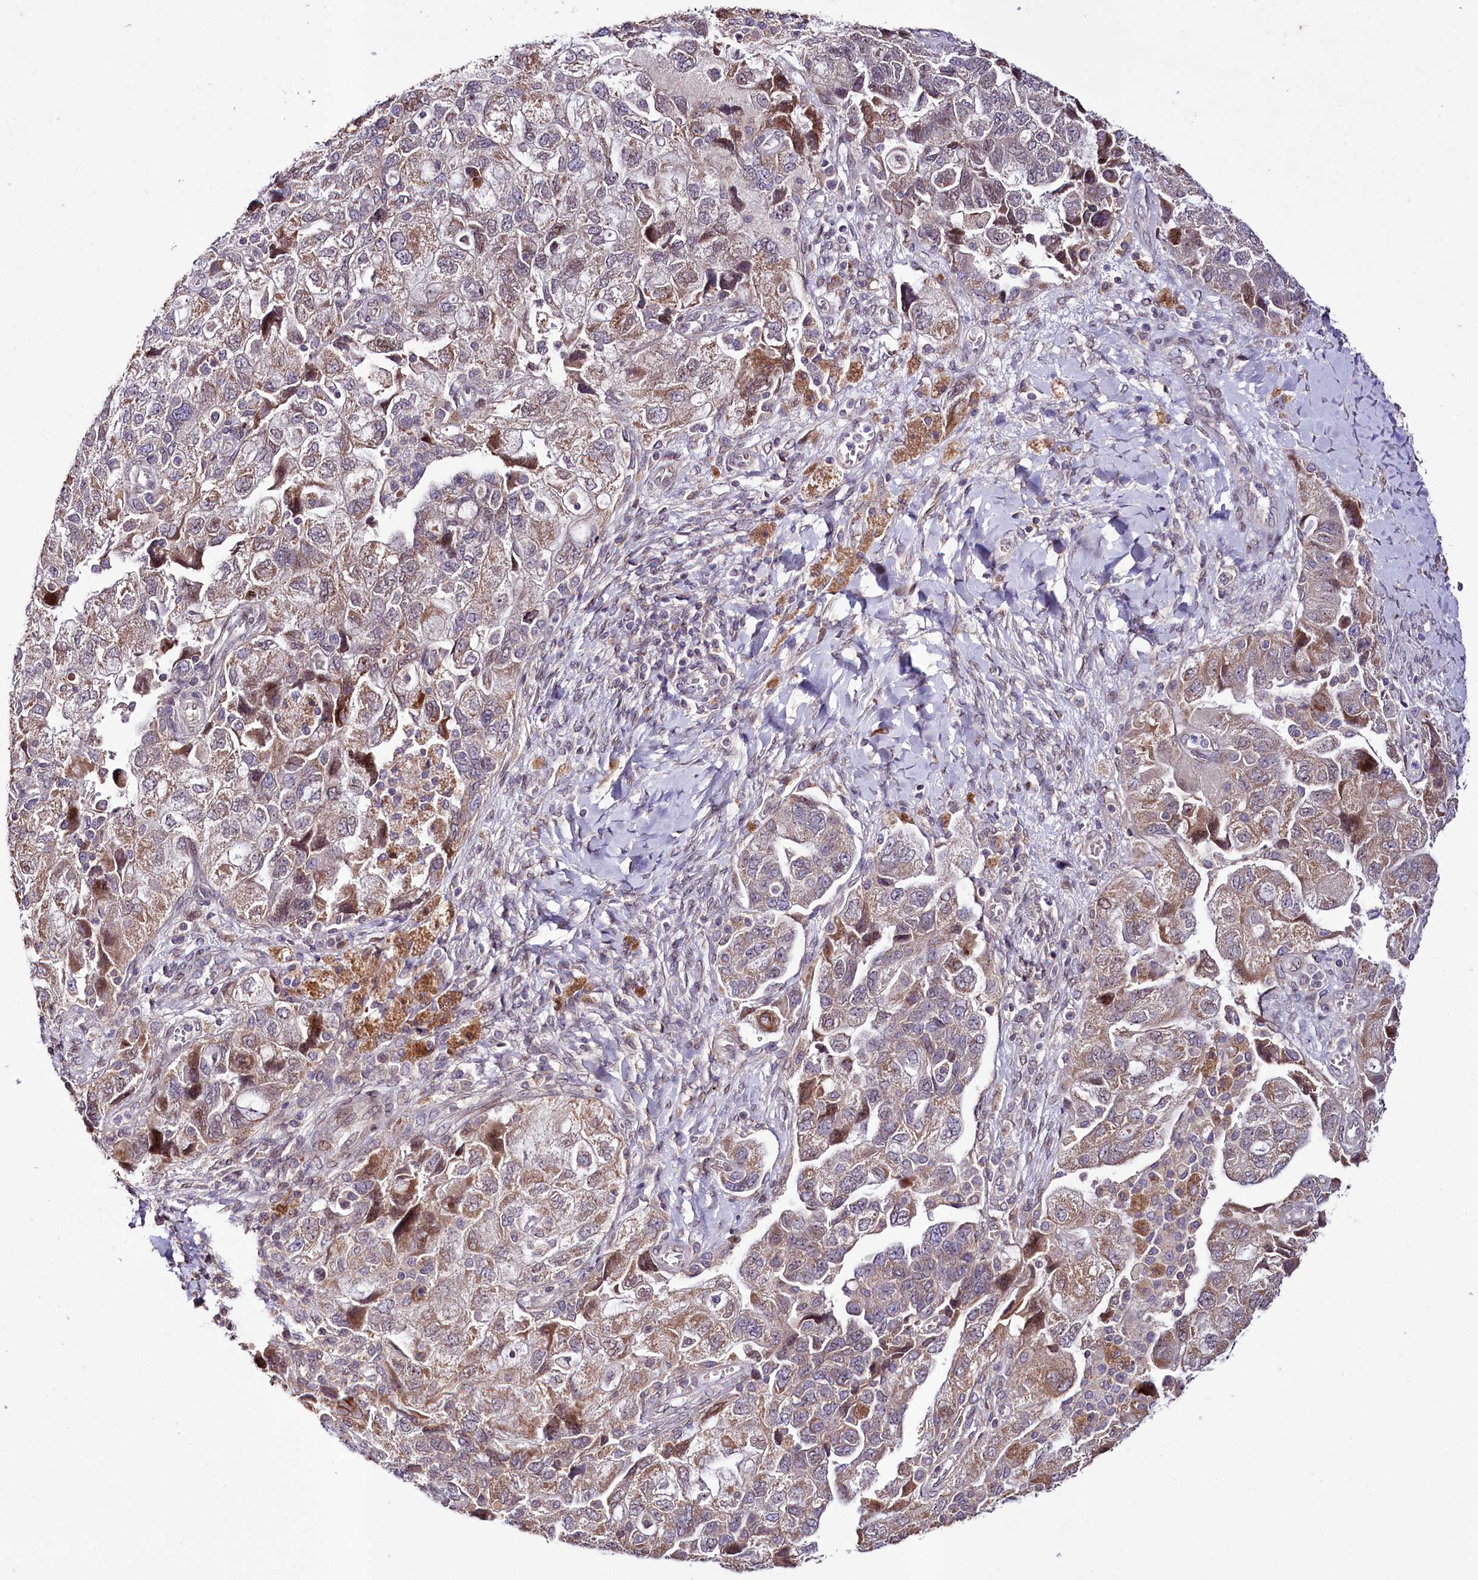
{"staining": {"intensity": "moderate", "quantity": ">75%", "location": "cytoplasmic/membranous"}, "tissue": "ovarian cancer", "cell_type": "Tumor cells", "image_type": "cancer", "snomed": [{"axis": "morphology", "description": "Carcinoma, NOS"}, {"axis": "morphology", "description": "Cystadenocarcinoma, serous, NOS"}, {"axis": "topography", "description": "Ovary"}], "caption": "Brown immunohistochemical staining in human ovarian cancer demonstrates moderate cytoplasmic/membranous expression in about >75% of tumor cells.", "gene": "ZNF226", "patient": {"sex": "female", "age": 69}}